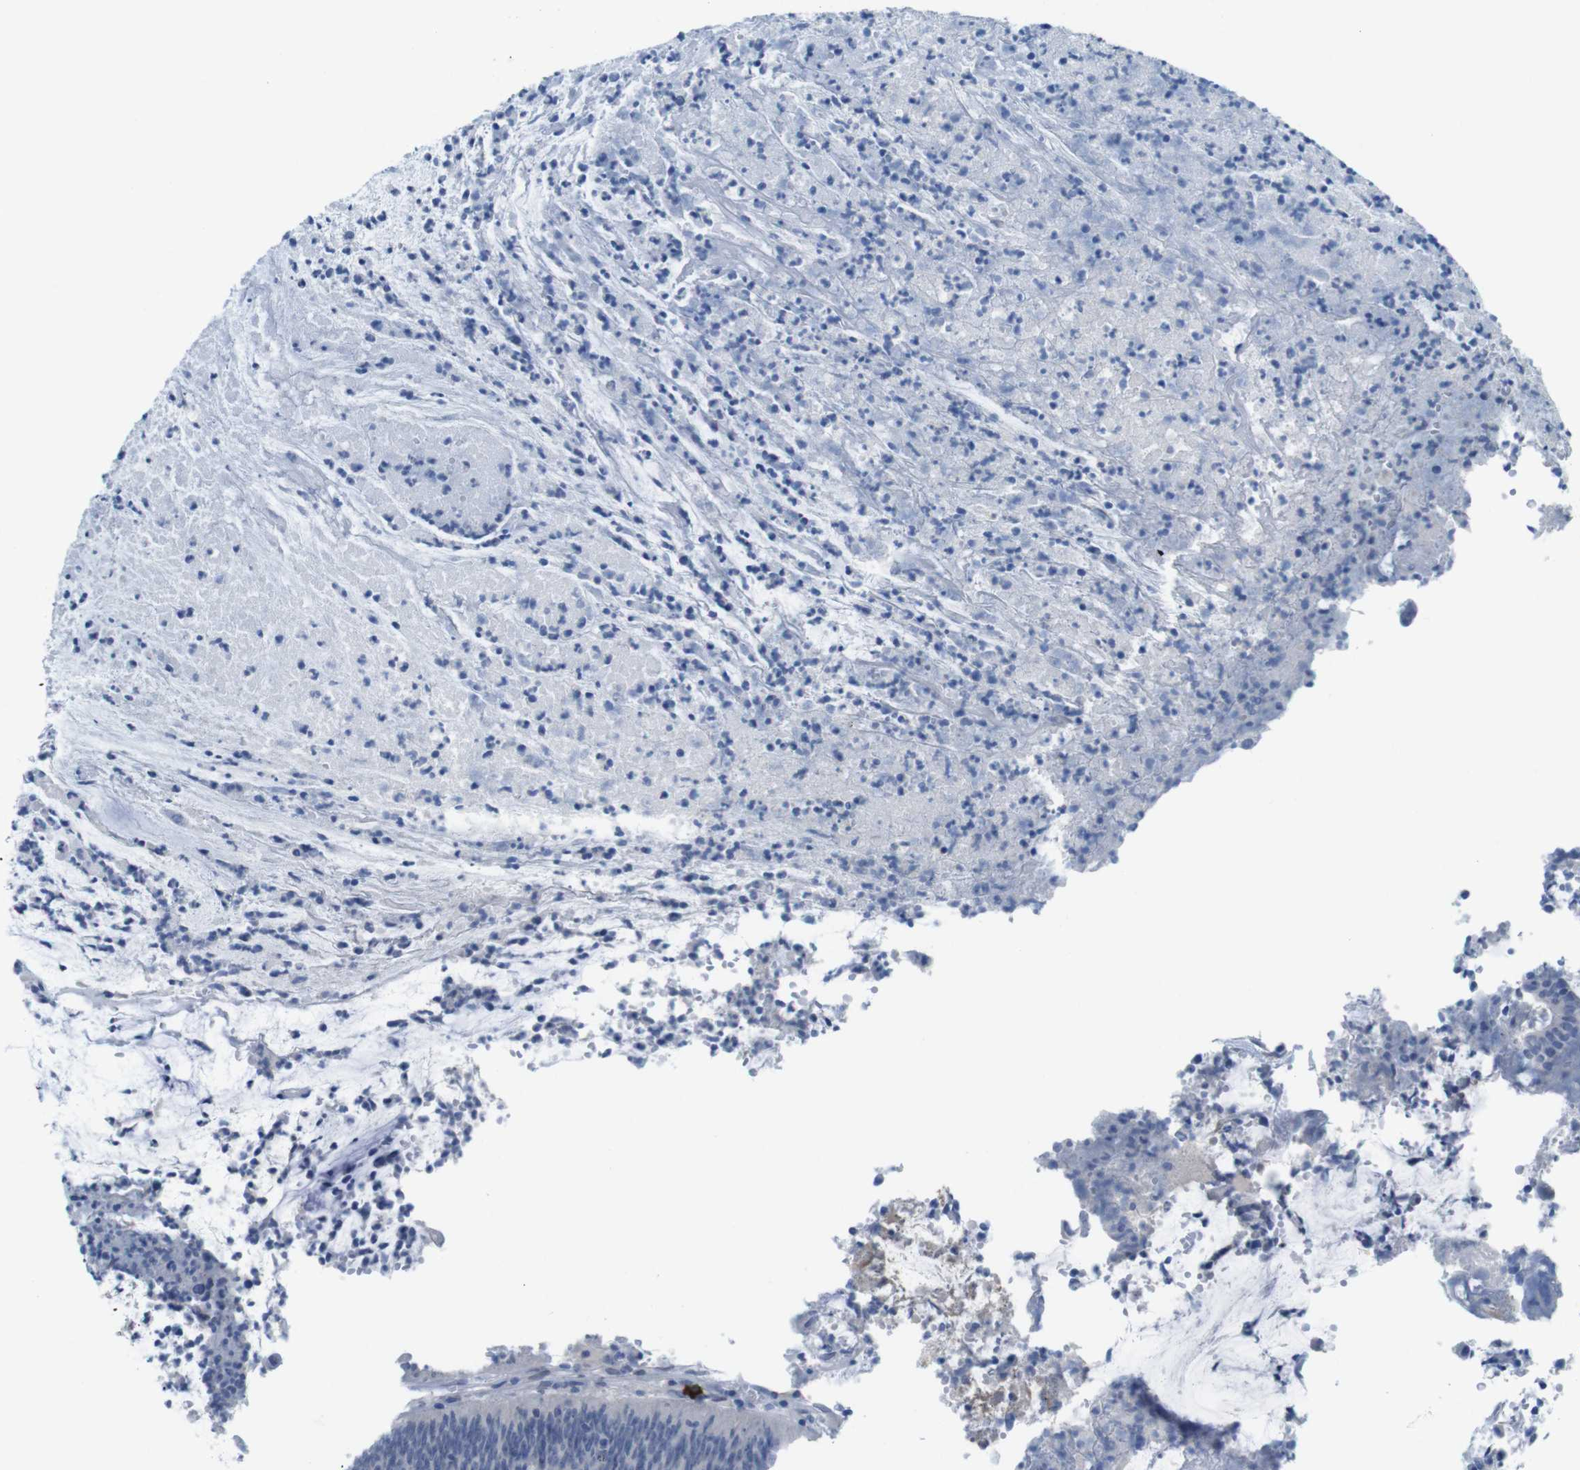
{"staining": {"intensity": "negative", "quantity": "none", "location": "none"}, "tissue": "colorectal cancer", "cell_type": "Tumor cells", "image_type": "cancer", "snomed": [{"axis": "morphology", "description": "Adenocarcinoma, NOS"}, {"axis": "topography", "description": "Rectum"}], "caption": "The micrograph displays no staining of tumor cells in colorectal cancer (adenocarcinoma). (Brightfield microscopy of DAB IHC at high magnification).", "gene": "OPN1SW", "patient": {"sex": "female", "age": 66}}